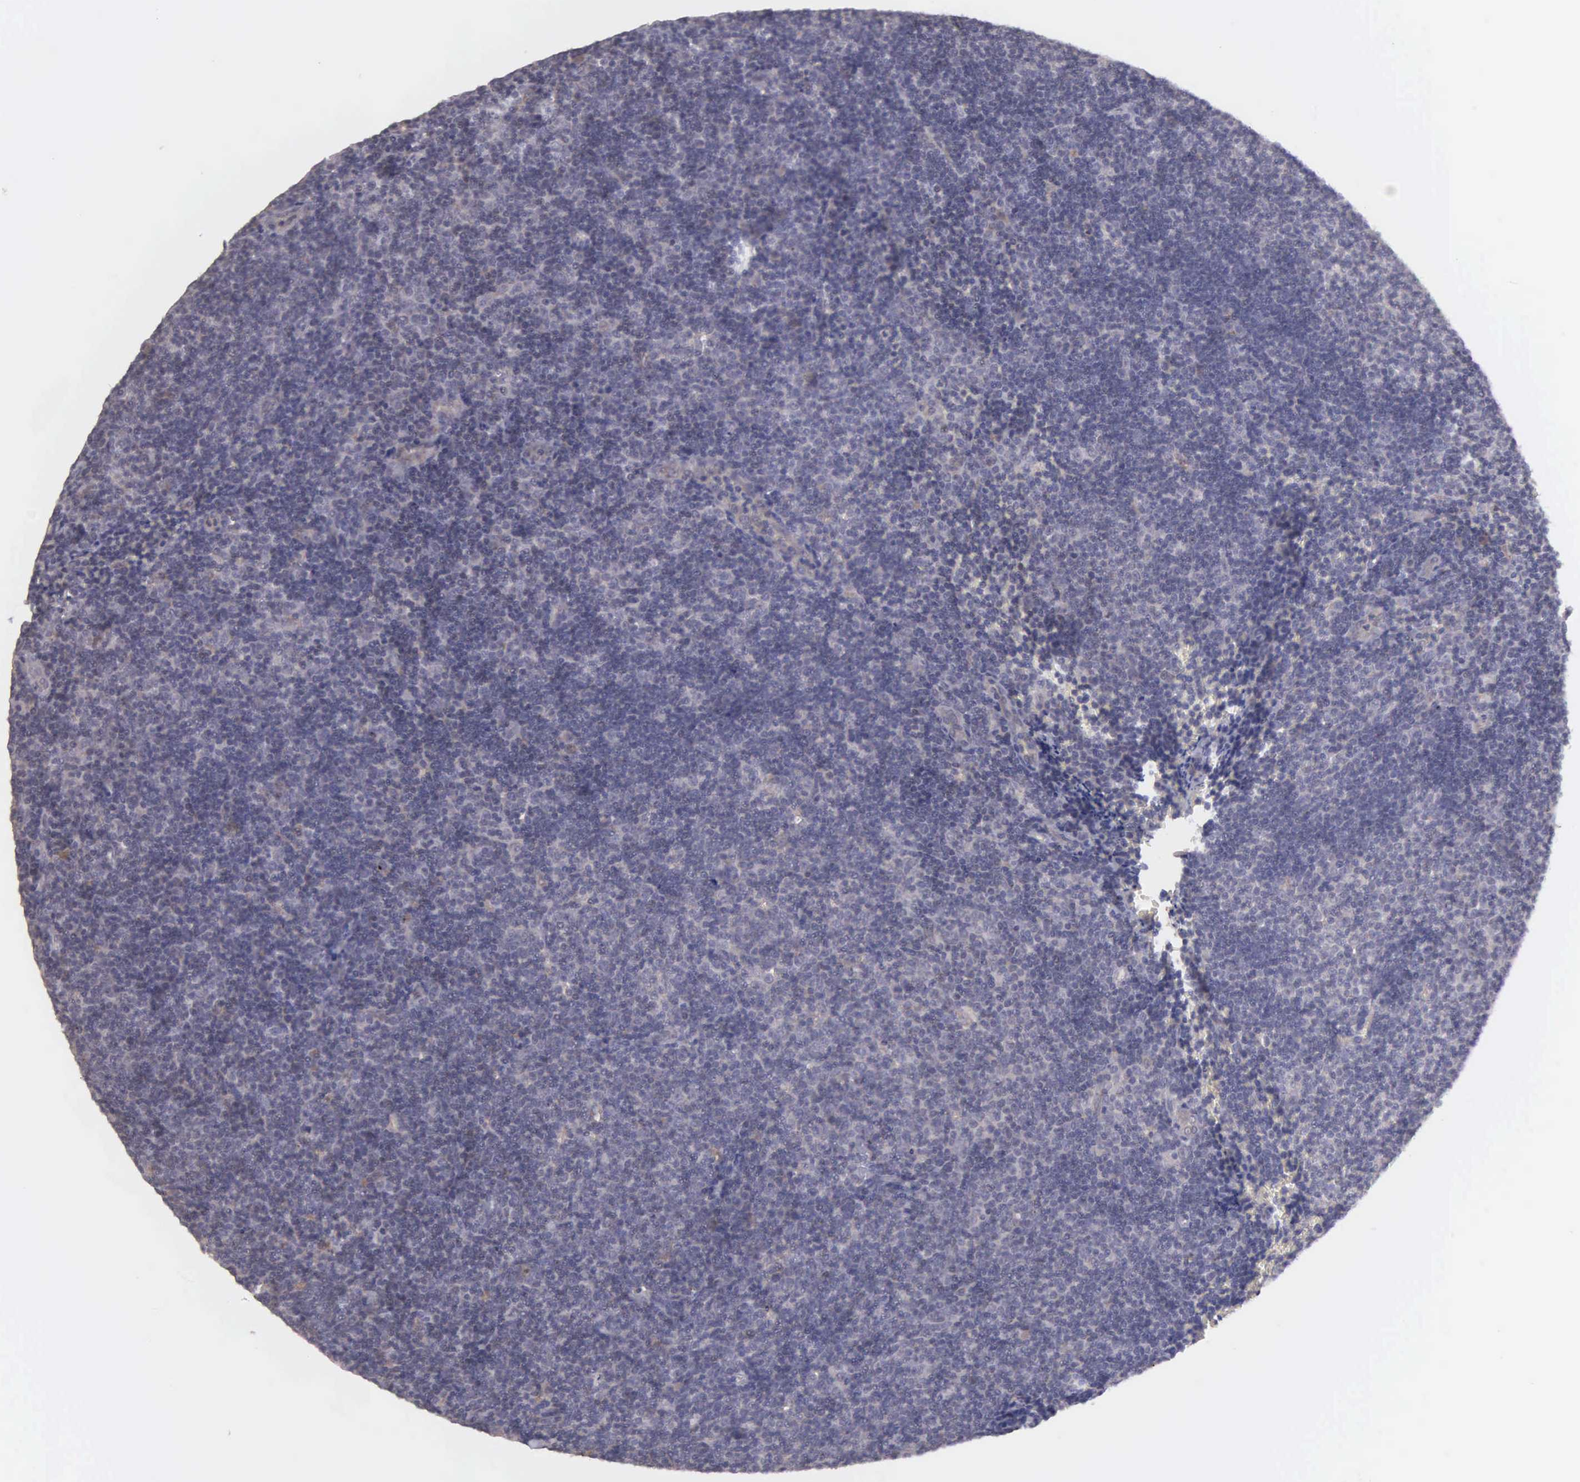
{"staining": {"intensity": "negative", "quantity": "none", "location": "none"}, "tissue": "lymphoma", "cell_type": "Tumor cells", "image_type": "cancer", "snomed": [{"axis": "morphology", "description": "Malignant lymphoma, non-Hodgkin's type, Low grade"}, {"axis": "topography", "description": "Lymph node"}], "caption": "IHC photomicrograph of neoplastic tissue: human lymphoma stained with DAB (3,3'-diaminobenzidine) shows no significant protein expression in tumor cells.", "gene": "RTL10", "patient": {"sex": "male", "age": 49}}